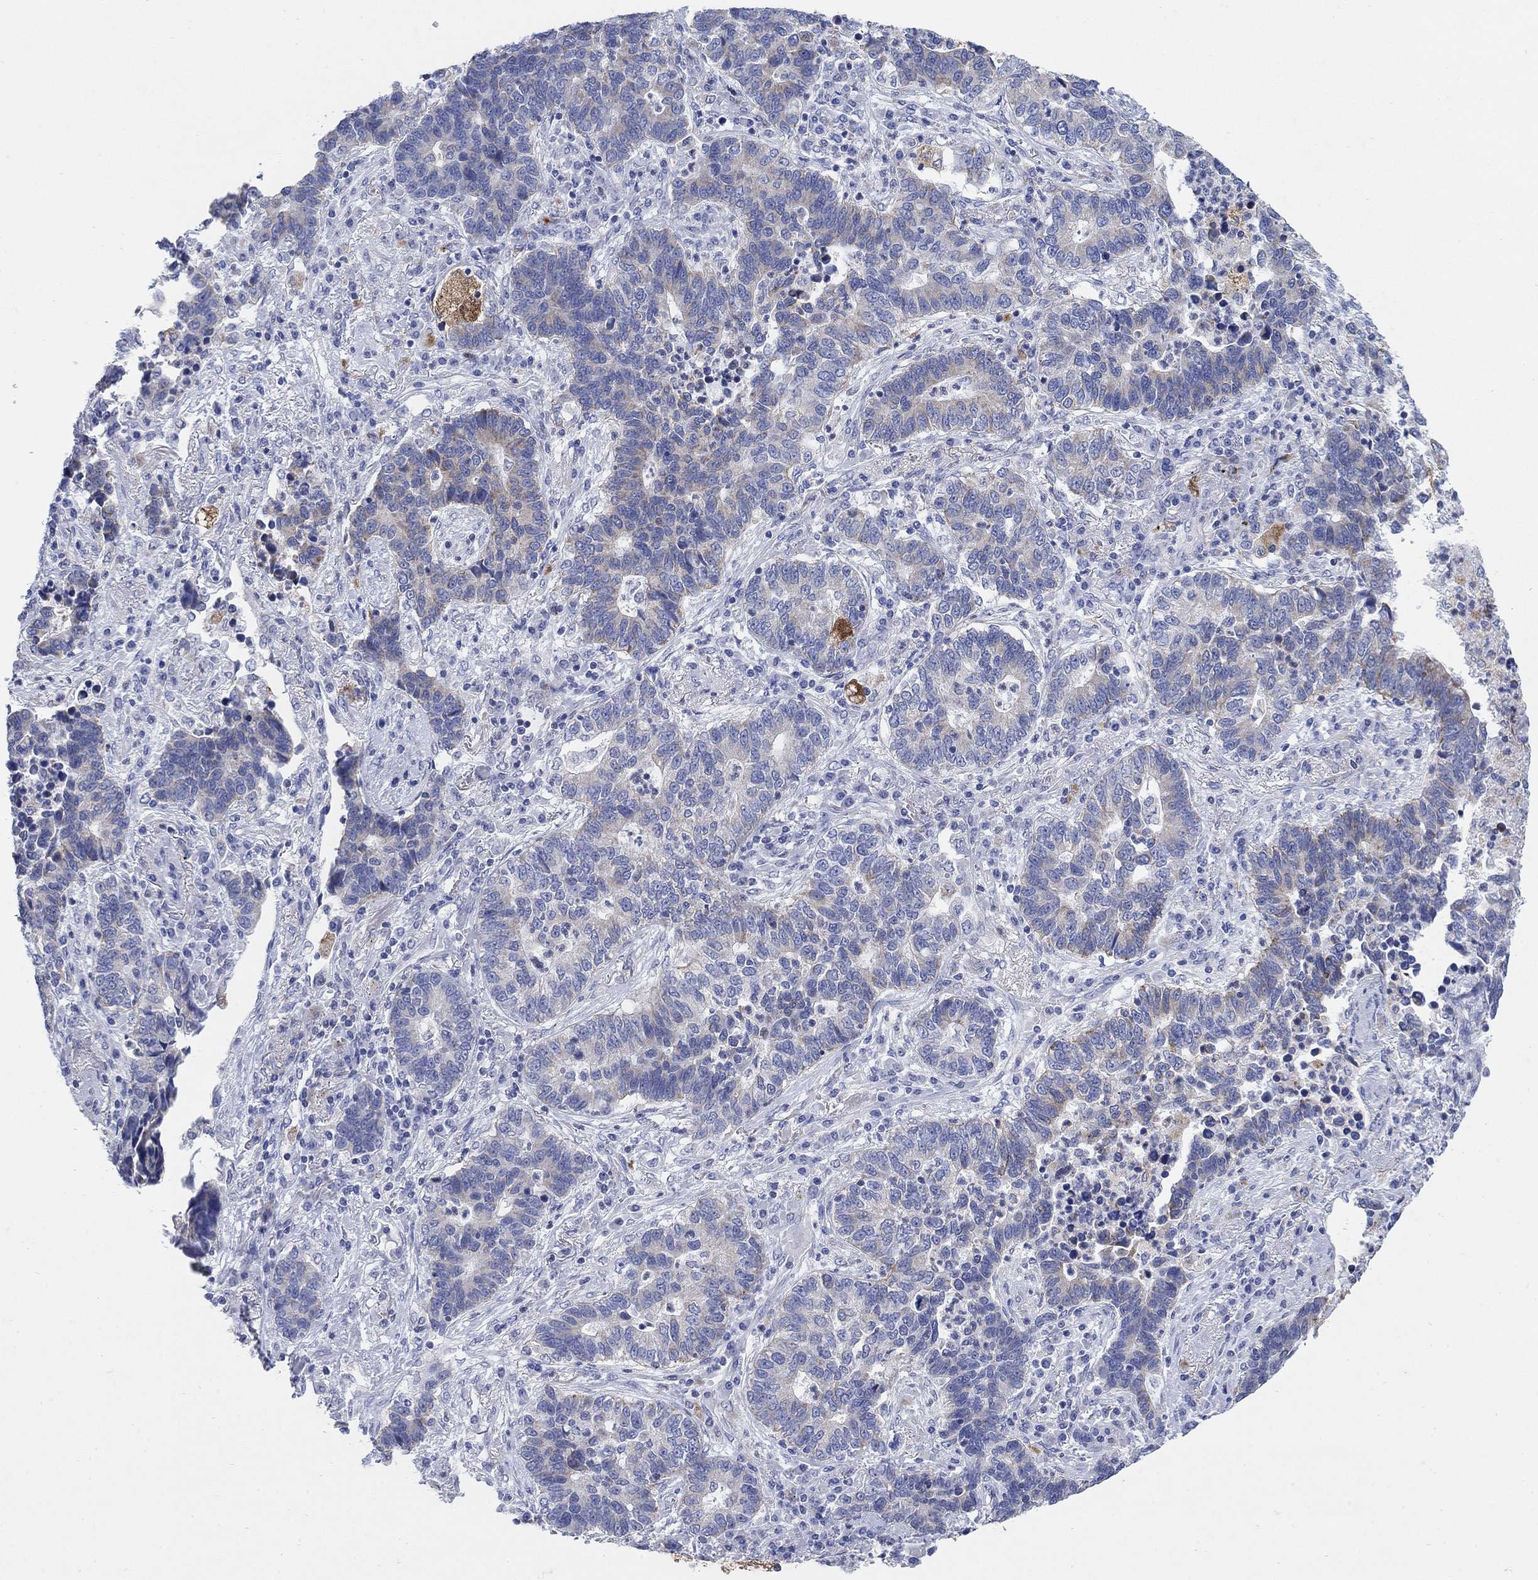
{"staining": {"intensity": "negative", "quantity": "none", "location": "none"}, "tissue": "lung cancer", "cell_type": "Tumor cells", "image_type": "cancer", "snomed": [{"axis": "morphology", "description": "Adenocarcinoma, NOS"}, {"axis": "topography", "description": "Lung"}], "caption": "DAB immunohistochemical staining of lung cancer reveals no significant staining in tumor cells.", "gene": "SCCPDH", "patient": {"sex": "female", "age": 57}}